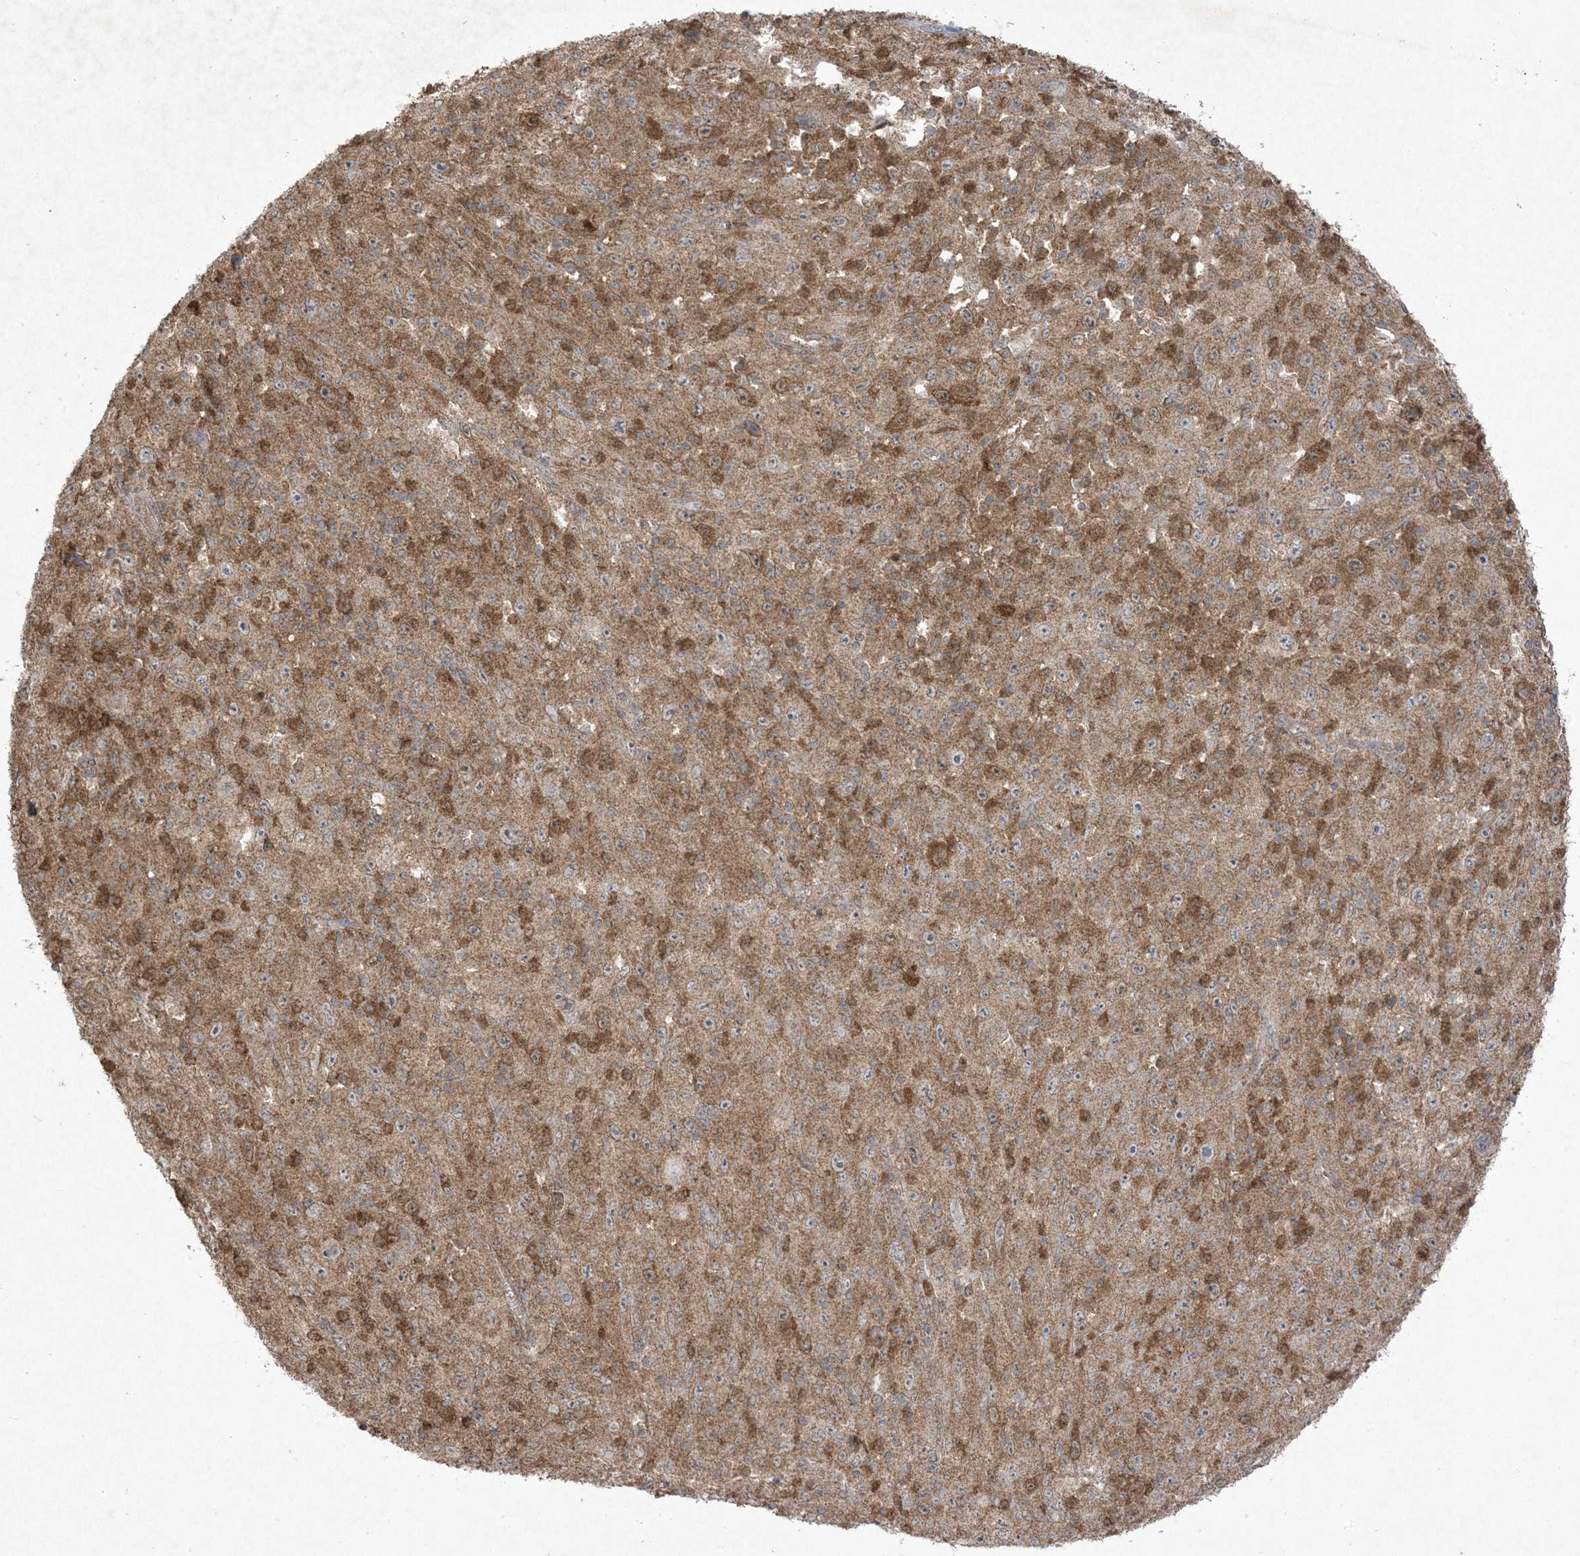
{"staining": {"intensity": "moderate", "quantity": ">75%", "location": "cytoplasmic/membranous"}, "tissue": "melanoma", "cell_type": "Tumor cells", "image_type": "cancer", "snomed": [{"axis": "morphology", "description": "Malignant melanoma, Metastatic site"}, {"axis": "topography", "description": "Skin"}], "caption": "Moderate cytoplasmic/membranous staining for a protein is identified in about >75% of tumor cells of malignant melanoma (metastatic site) using immunohistochemistry.", "gene": "UBE2C", "patient": {"sex": "female", "age": 56}}